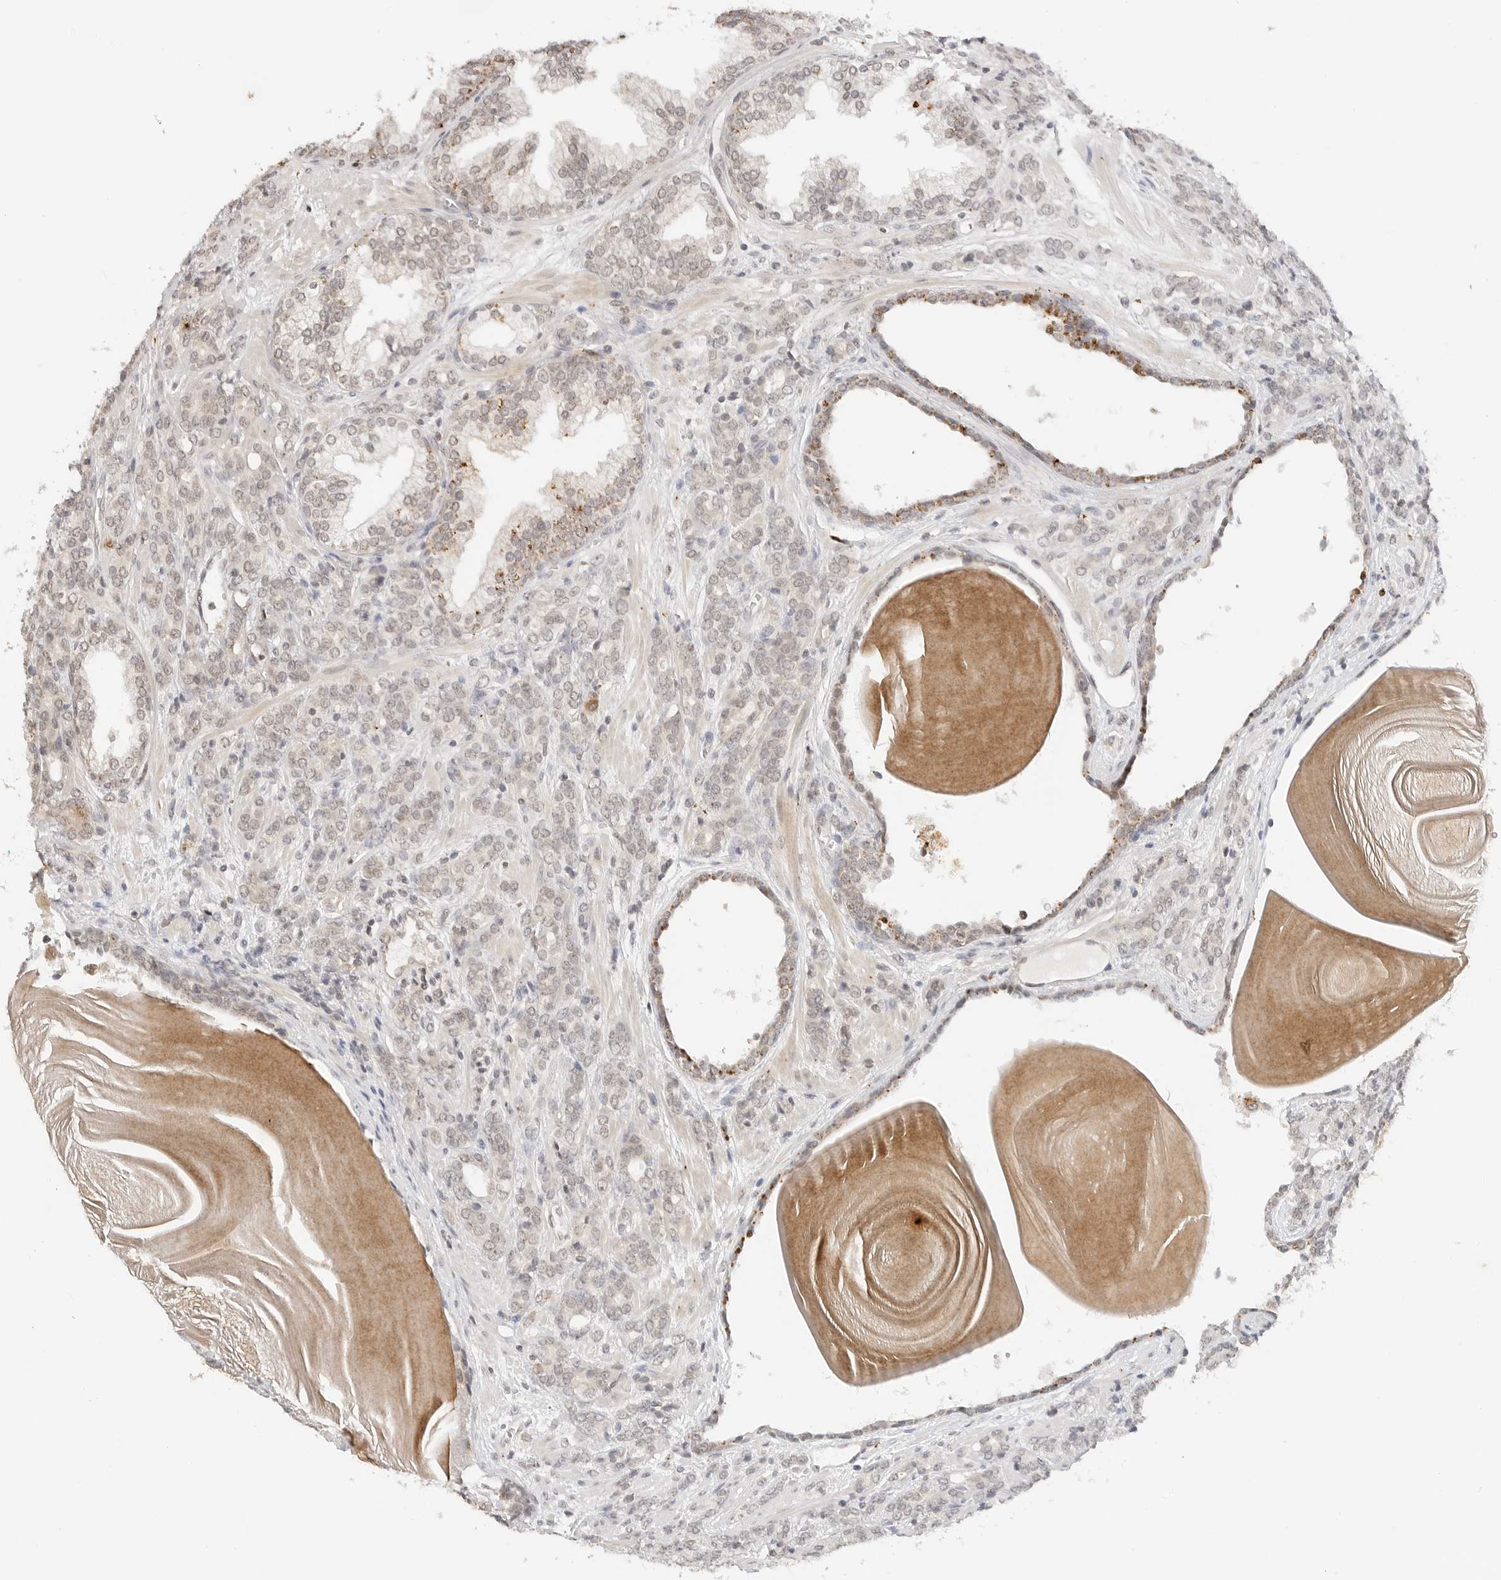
{"staining": {"intensity": "negative", "quantity": "none", "location": "none"}, "tissue": "prostate cancer", "cell_type": "Tumor cells", "image_type": "cancer", "snomed": [{"axis": "morphology", "description": "Adenocarcinoma, High grade"}, {"axis": "topography", "description": "Prostate"}], "caption": "The micrograph reveals no staining of tumor cells in prostate cancer (high-grade adenocarcinoma).", "gene": "GPR34", "patient": {"sex": "male", "age": 62}}